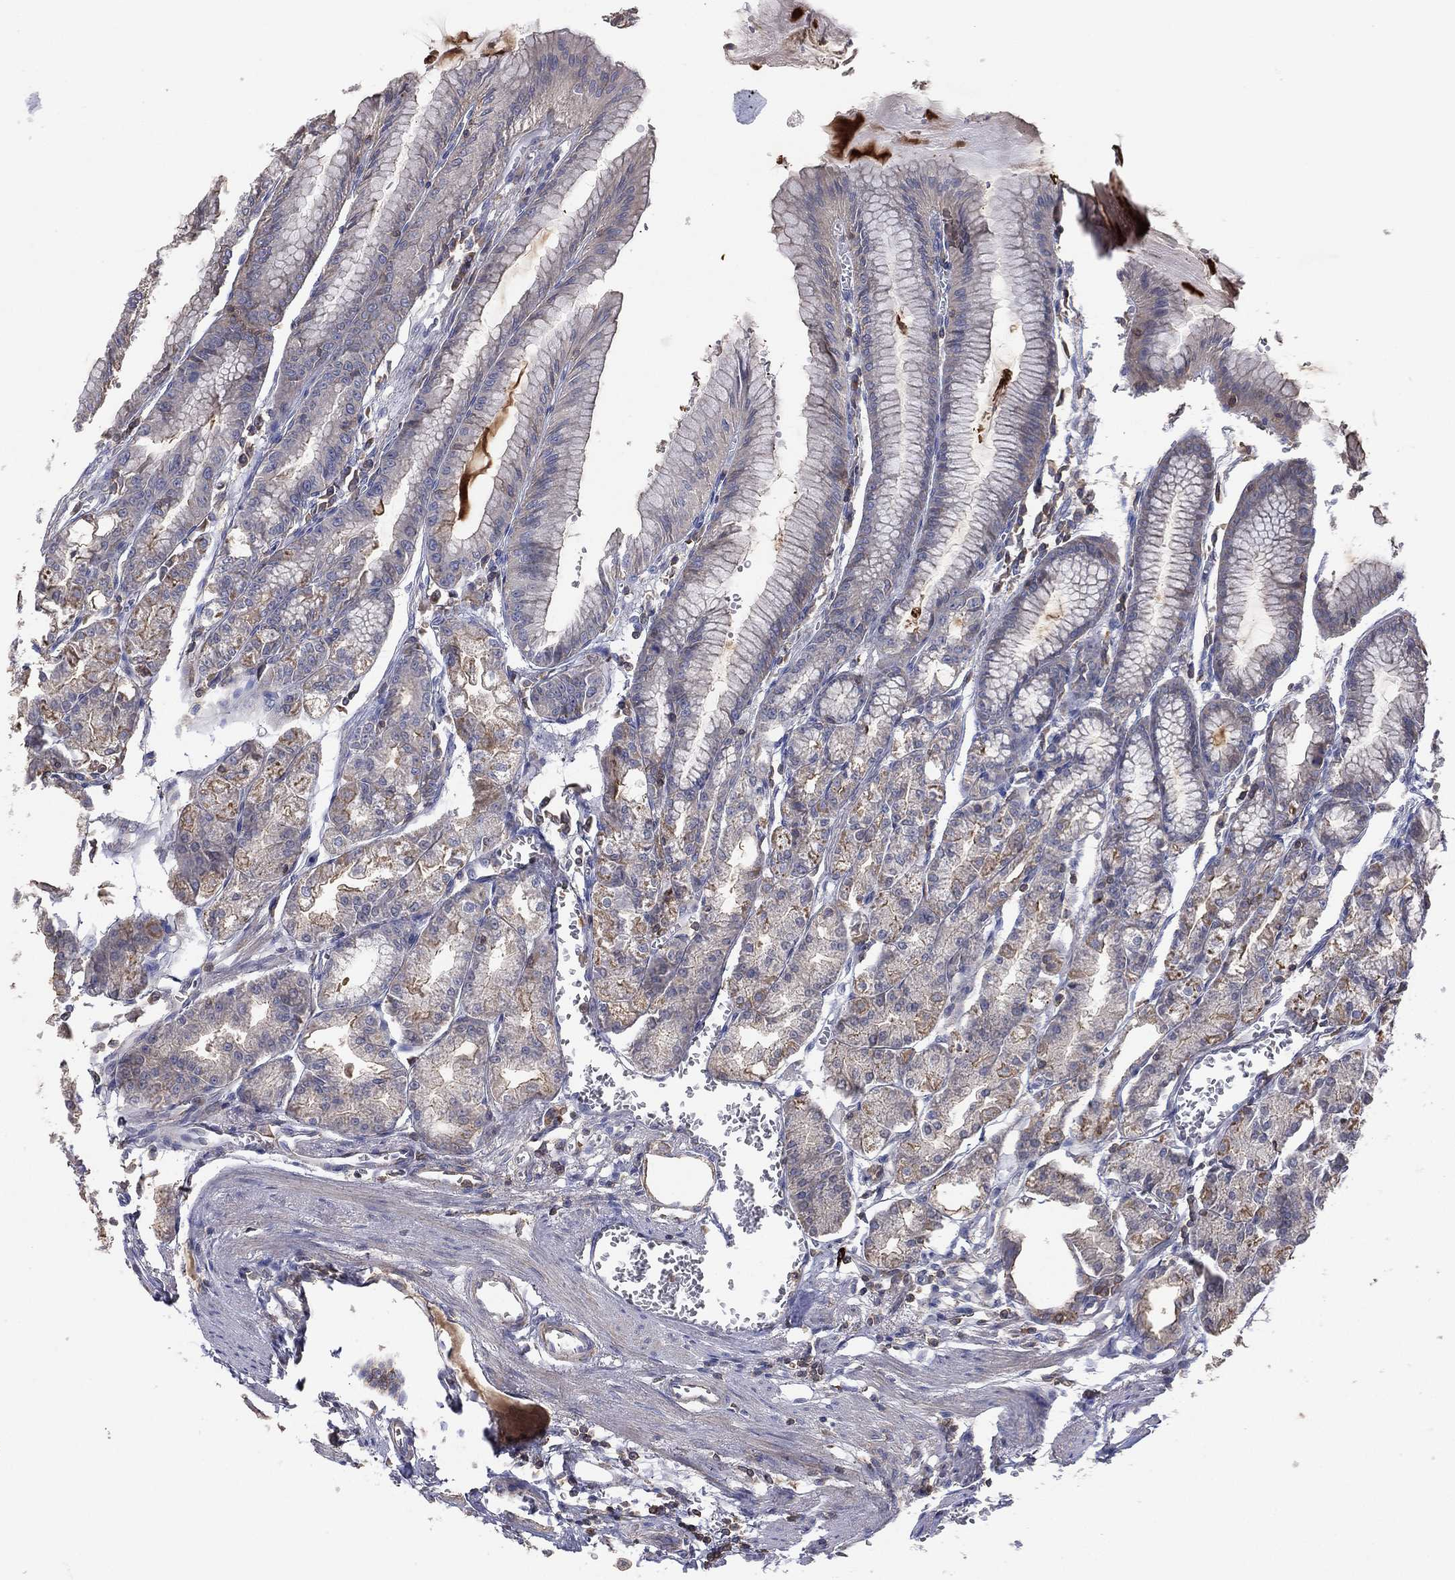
{"staining": {"intensity": "weak", "quantity": "<25%", "location": "cytoplasmic/membranous"}, "tissue": "stomach", "cell_type": "Glandular cells", "image_type": "normal", "snomed": [{"axis": "morphology", "description": "Normal tissue, NOS"}, {"axis": "topography", "description": "Stomach, lower"}], "caption": "A photomicrograph of stomach stained for a protein reveals no brown staining in glandular cells.", "gene": "DOCK8", "patient": {"sex": "male", "age": 71}}